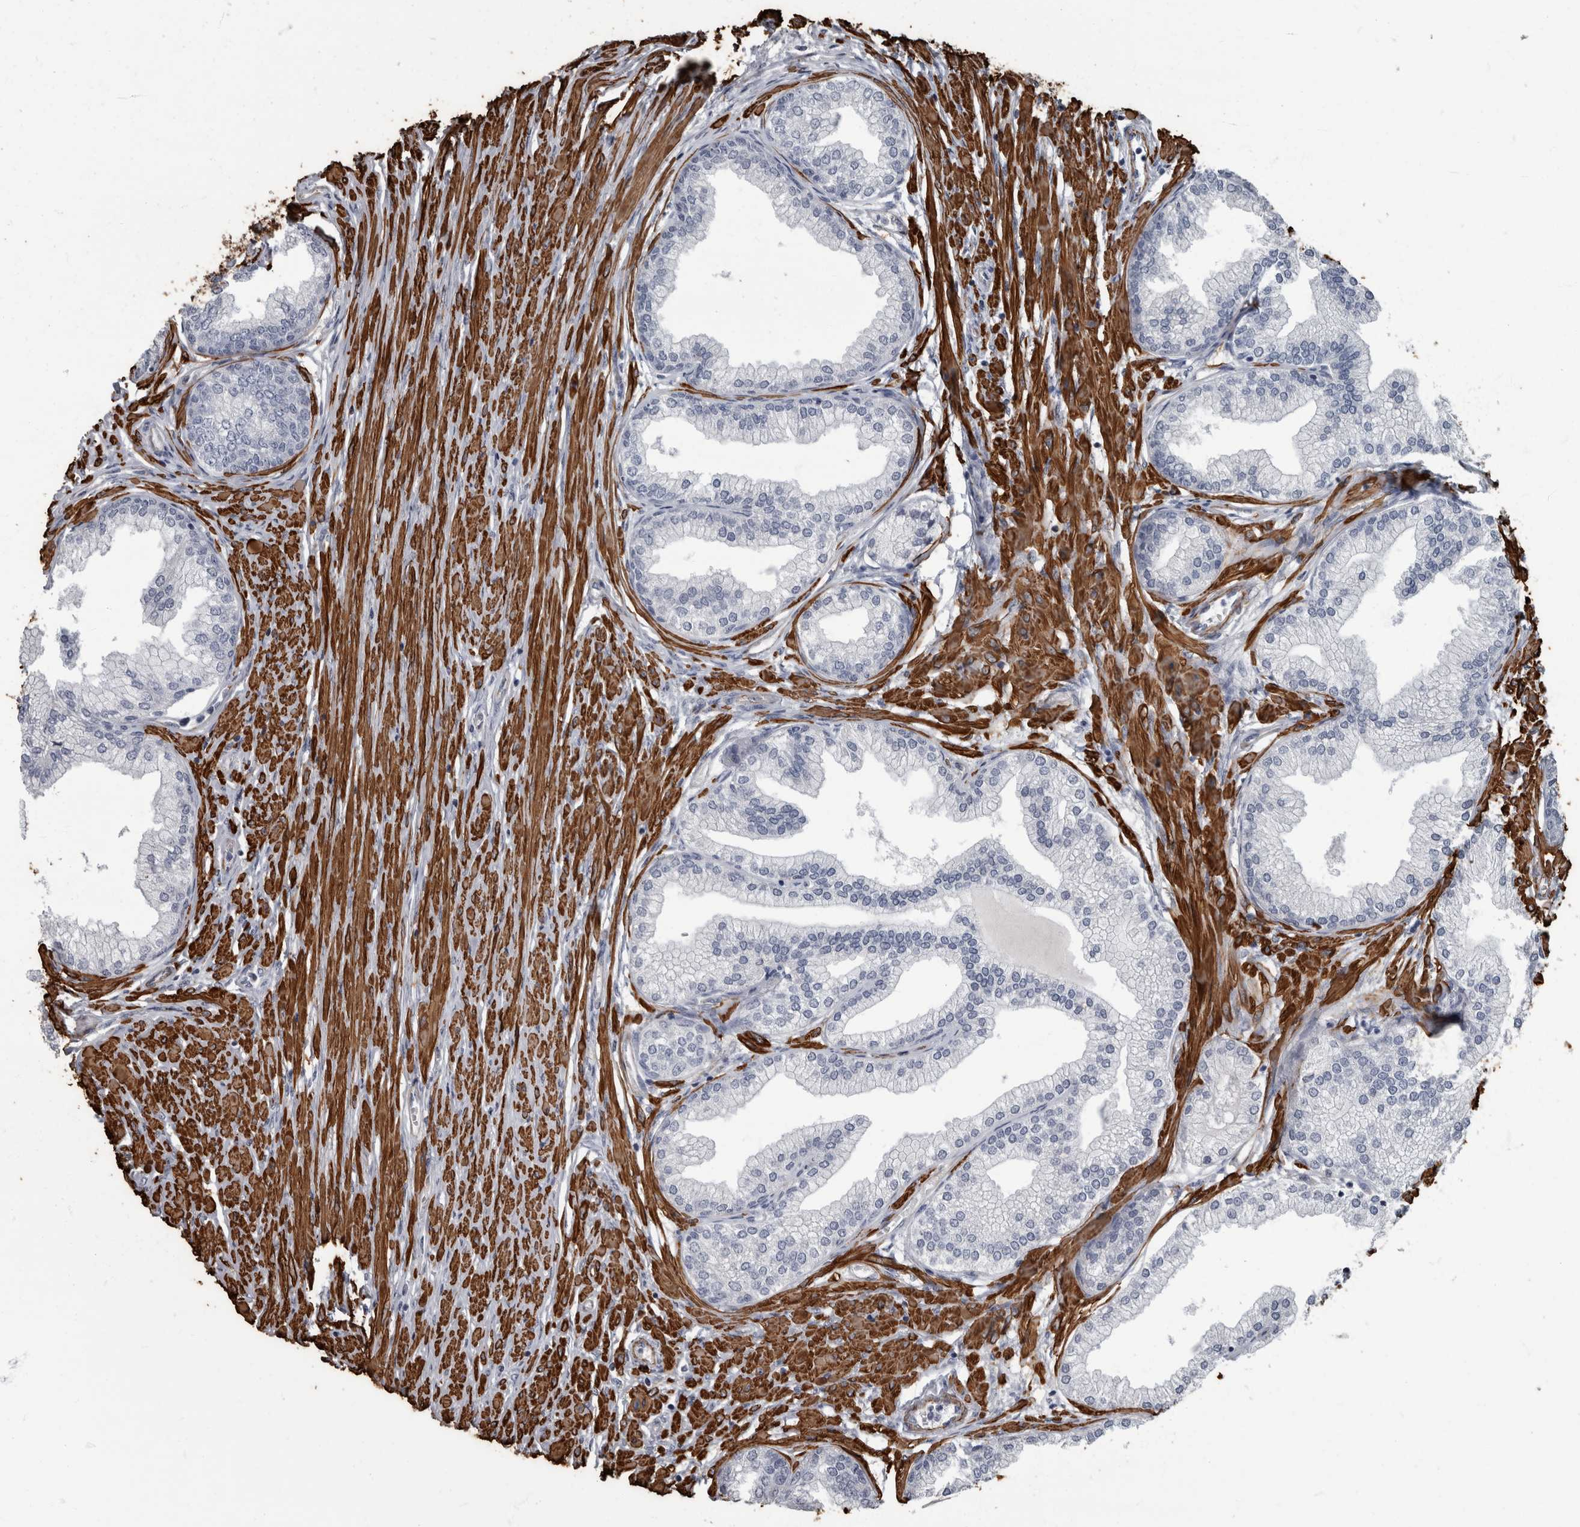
{"staining": {"intensity": "negative", "quantity": "none", "location": "none"}, "tissue": "prostate", "cell_type": "Glandular cells", "image_type": "normal", "snomed": [{"axis": "morphology", "description": "Normal tissue, NOS"}, {"axis": "morphology", "description": "Urothelial carcinoma, Low grade"}, {"axis": "topography", "description": "Urinary bladder"}, {"axis": "topography", "description": "Prostate"}], "caption": "IHC micrograph of benign prostate: prostate stained with DAB (3,3'-diaminobenzidine) demonstrates no significant protein expression in glandular cells. (Brightfield microscopy of DAB (3,3'-diaminobenzidine) immunohistochemistry at high magnification).", "gene": "MASTL", "patient": {"sex": "male", "age": 60}}